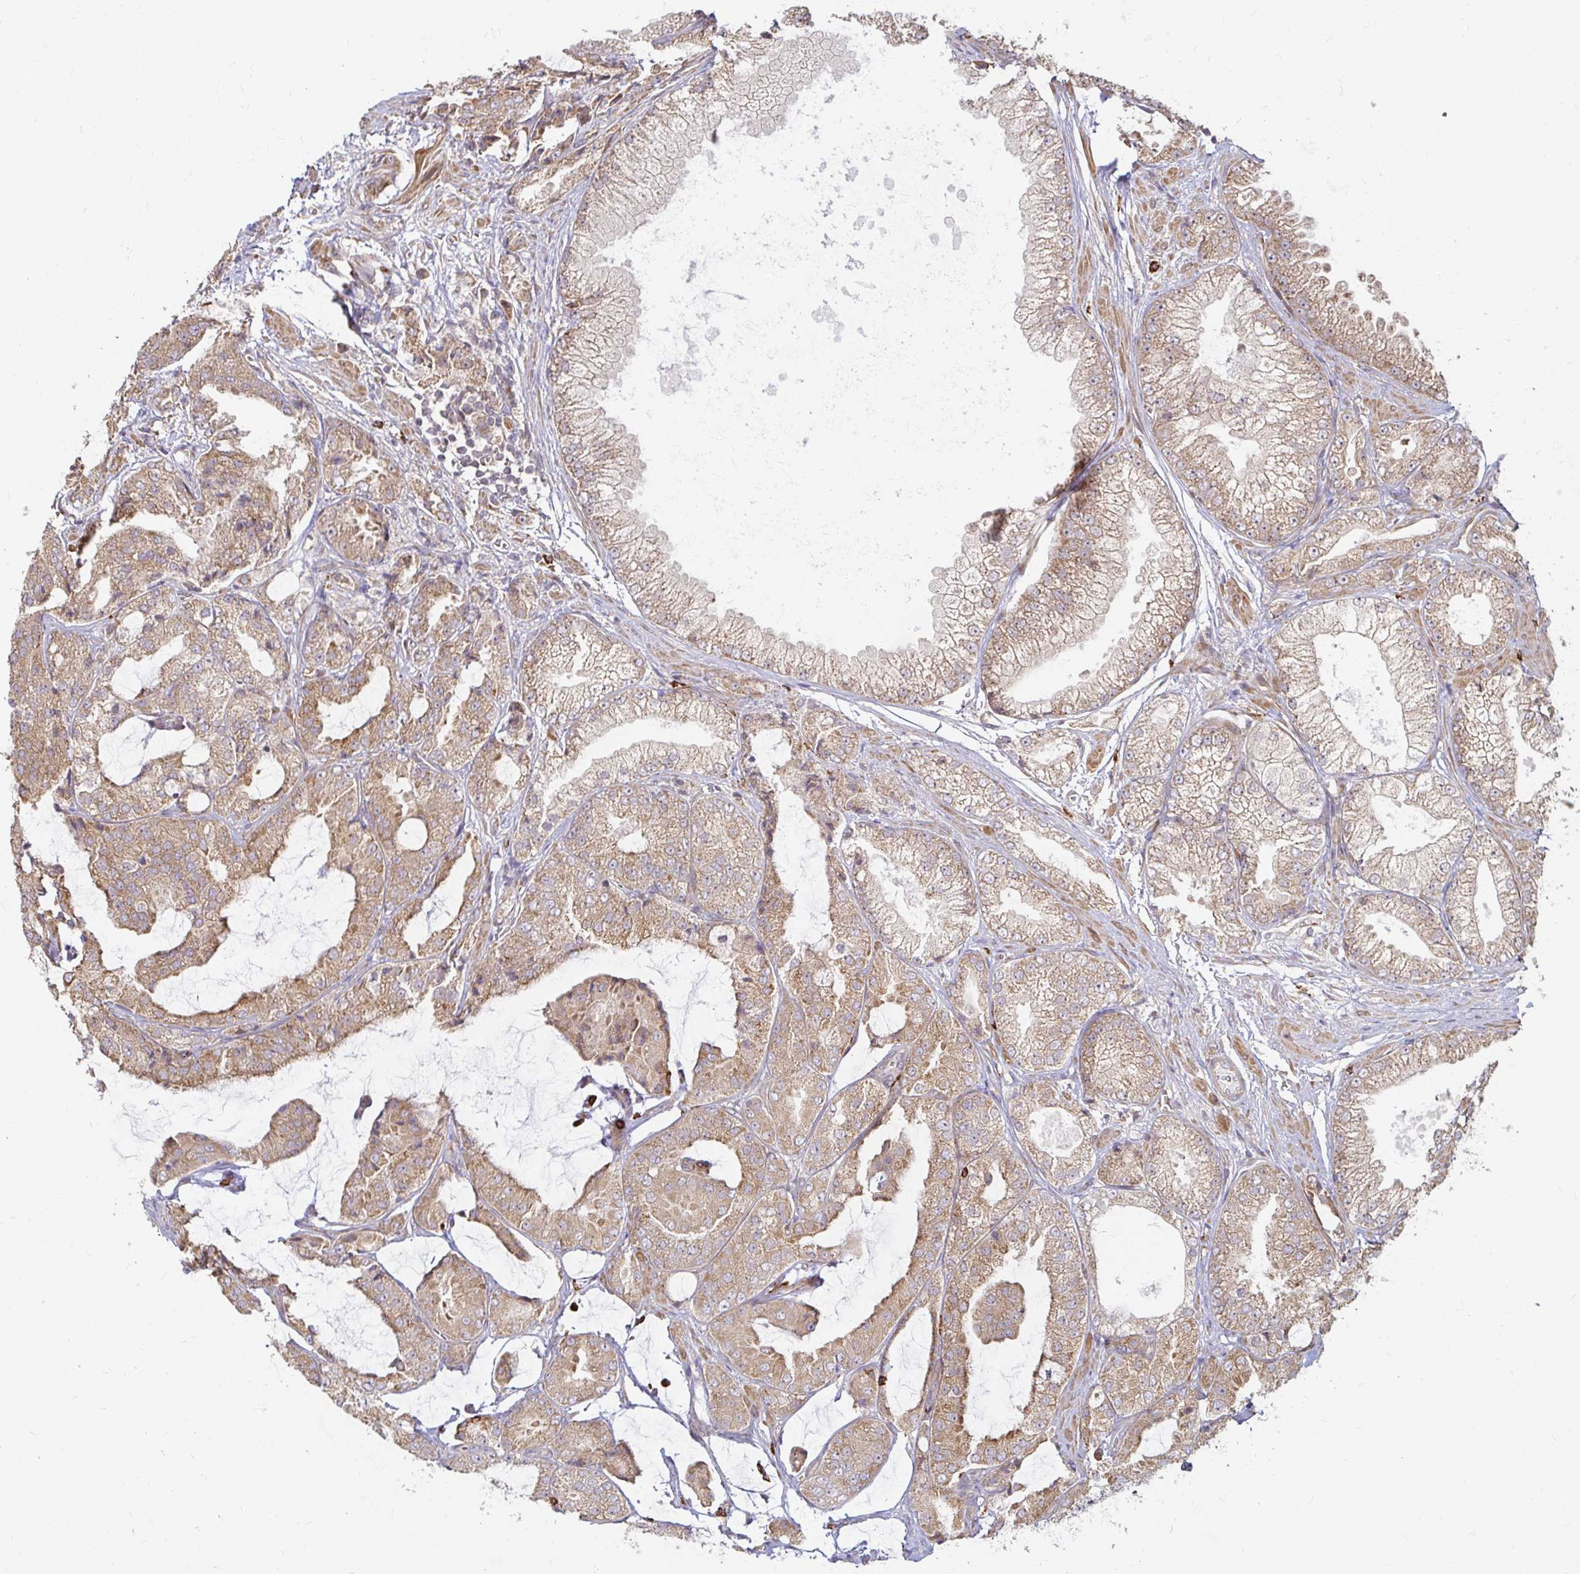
{"staining": {"intensity": "weak", "quantity": ">75%", "location": "cytoplasmic/membranous"}, "tissue": "prostate cancer", "cell_type": "Tumor cells", "image_type": "cancer", "snomed": [{"axis": "morphology", "description": "Adenocarcinoma, High grade"}, {"axis": "topography", "description": "Prostate"}], "caption": "This is an image of IHC staining of prostate cancer (high-grade adenocarcinoma), which shows weak positivity in the cytoplasmic/membranous of tumor cells.", "gene": "CAST", "patient": {"sex": "male", "age": 68}}